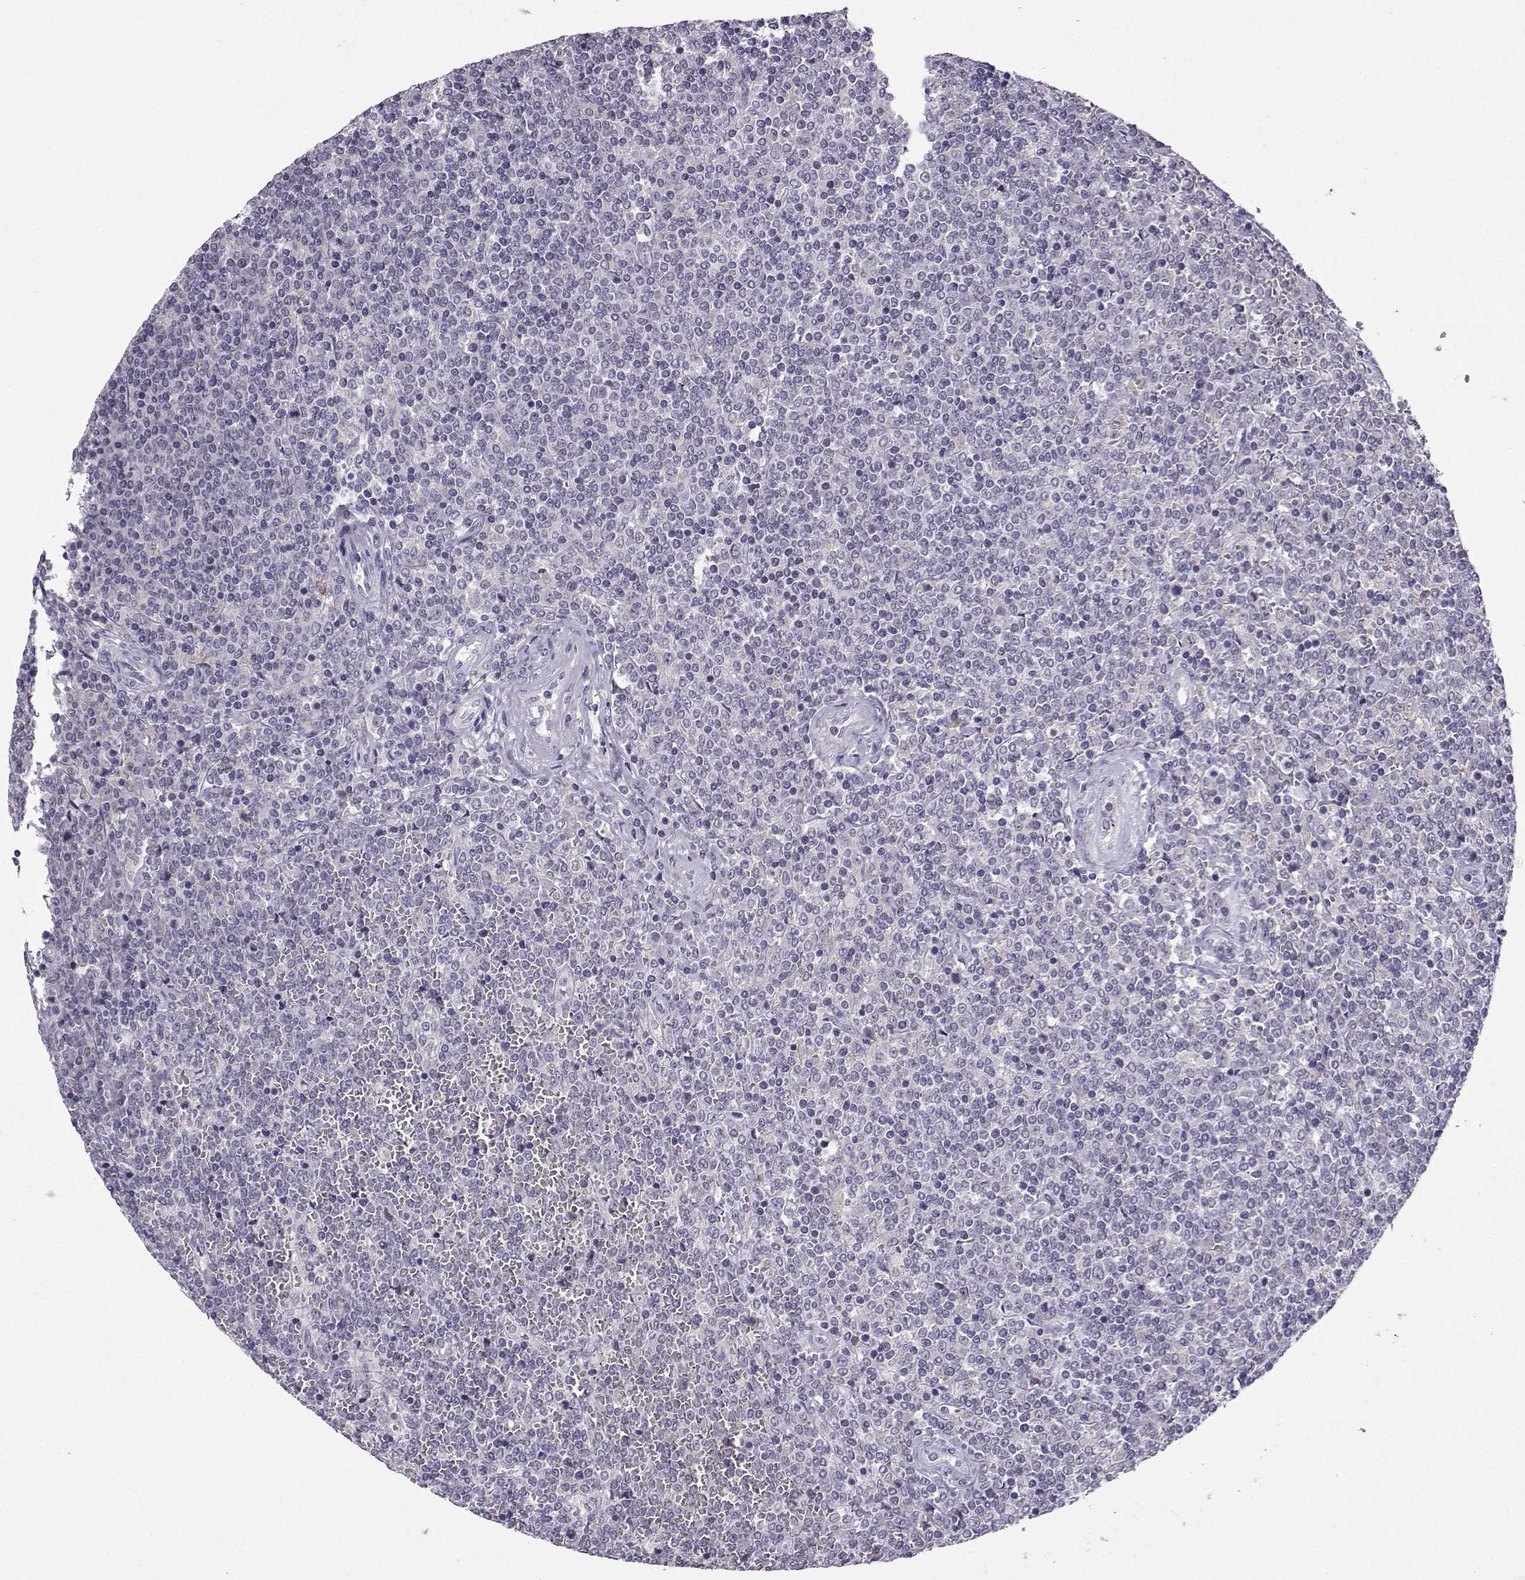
{"staining": {"intensity": "negative", "quantity": "none", "location": "none"}, "tissue": "lymphoma", "cell_type": "Tumor cells", "image_type": "cancer", "snomed": [{"axis": "morphology", "description": "Malignant lymphoma, non-Hodgkin's type, Low grade"}, {"axis": "topography", "description": "Spleen"}], "caption": "Histopathology image shows no significant protein staining in tumor cells of lymphoma.", "gene": "DDX20", "patient": {"sex": "female", "age": 19}}